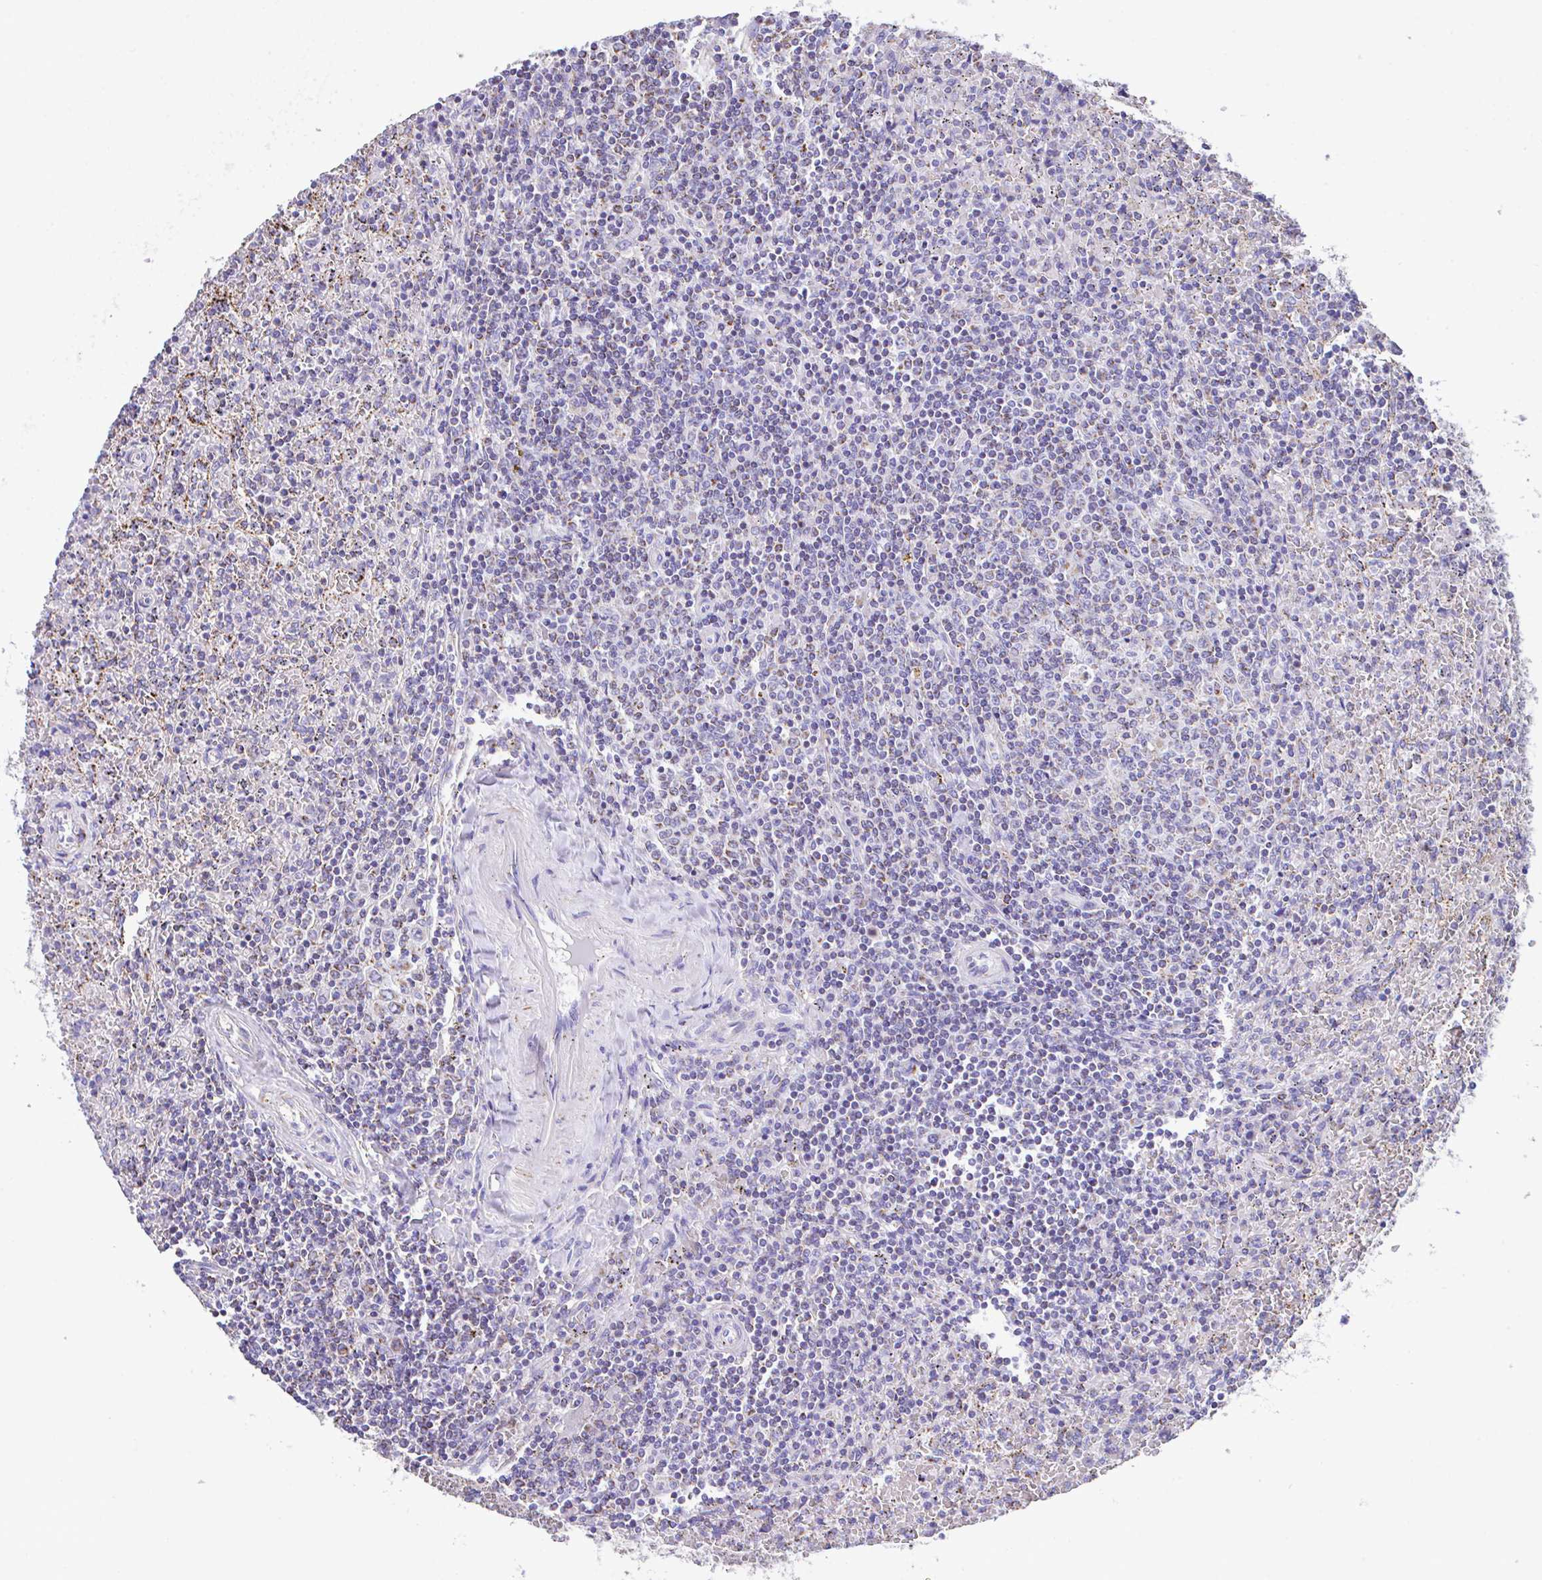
{"staining": {"intensity": "negative", "quantity": "none", "location": "none"}, "tissue": "lymphoma", "cell_type": "Tumor cells", "image_type": "cancer", "snomed": [{"axis": "morphology", "description": "Malignant lymphoma, non-Hodgkin's type, Low grade"}, {"axis": "topography", "description": "Spleen"}], "caption": "This is an IHC image of malignant lymphoma, non-Hodgkin's type (low-grade). There is no staining in tumor cells.", "gene": "PCMTD2", "patient": {"sex": "female", "age": 64}}